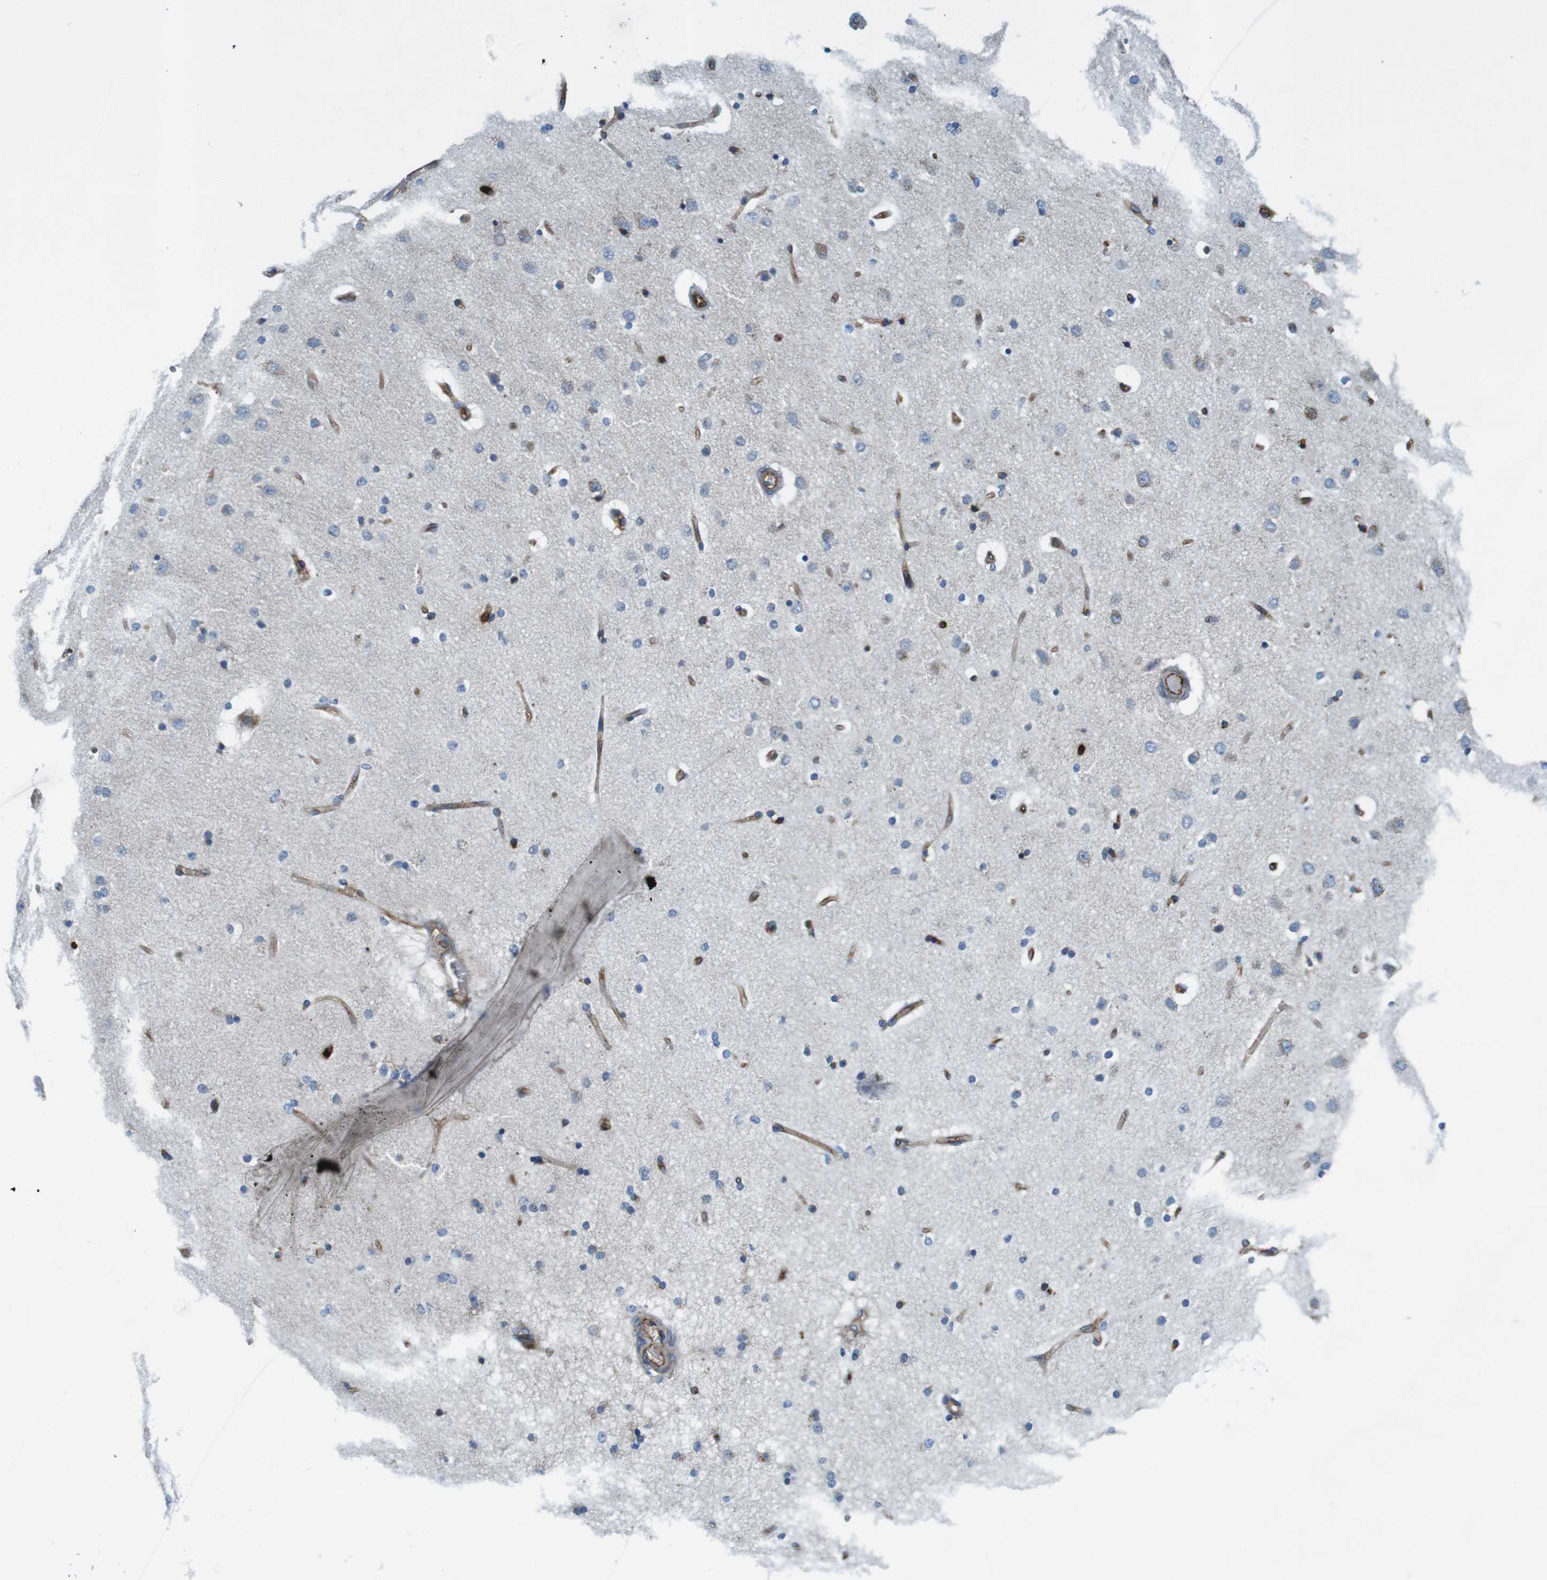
{"staining": {"intensity": "strong", "quantity": ">75%", "location": "cytoplasmic/membranous"}, "tissue": "cerebral cortex", "cell_type": "Endothelial cells", "image_type": "normal", "snomed": [{"axis": "morphology", "description": "Normal tissue, NOS"}, {"axis": "topography", "description": "Cerebral cortex"}], "caption": "The immunohistochemical stain shows strong cytoplasmic/membranous staining in endothelial cells of unremarkable cerebral cortex. The protein of interest is stained brown, and the nuclei are stained in blue (DAB IHC with brightfield microscopy, high magnification).", "gene": "EMP2", "patient": {"sex": "female", "age": 54}}